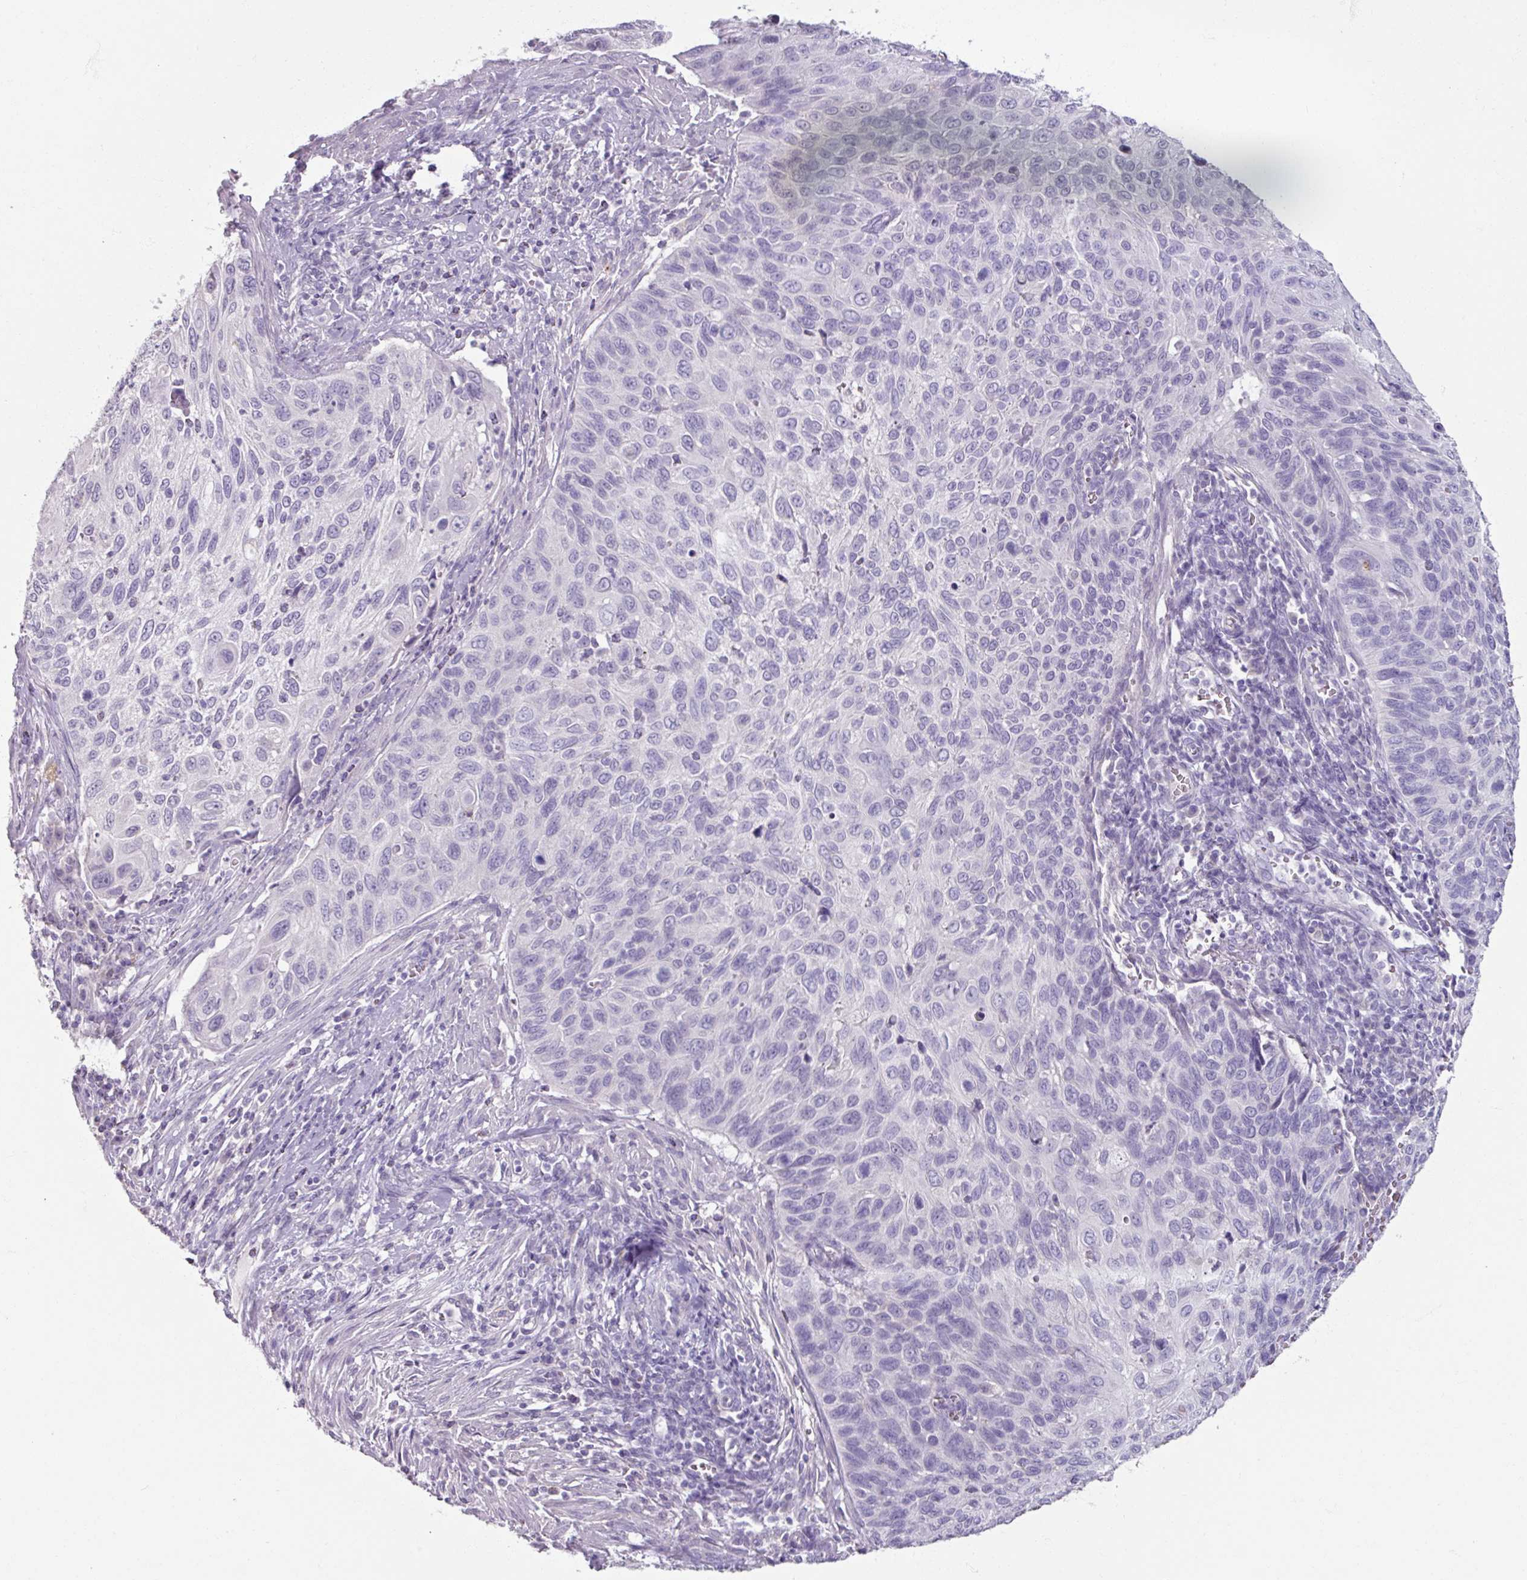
{"staining": {"intensity": "negative", "quantity": "none", "location": "none"}, "tissue": "cervical cancer", "cell_type": "Tumor cells", "image_type": "cancer", "snomed": [{"axis": "morphology", "description": "Squamous cell carcinoma, NOS"}, {"axis": "topography", "description": "Cervix"}], "caption": "There is no significant expression in tumor cells of cervical cancer (squamous cell carcinoma).", "gene": "SLC27A5", "patient": {"sex": "female", "age": 70}}